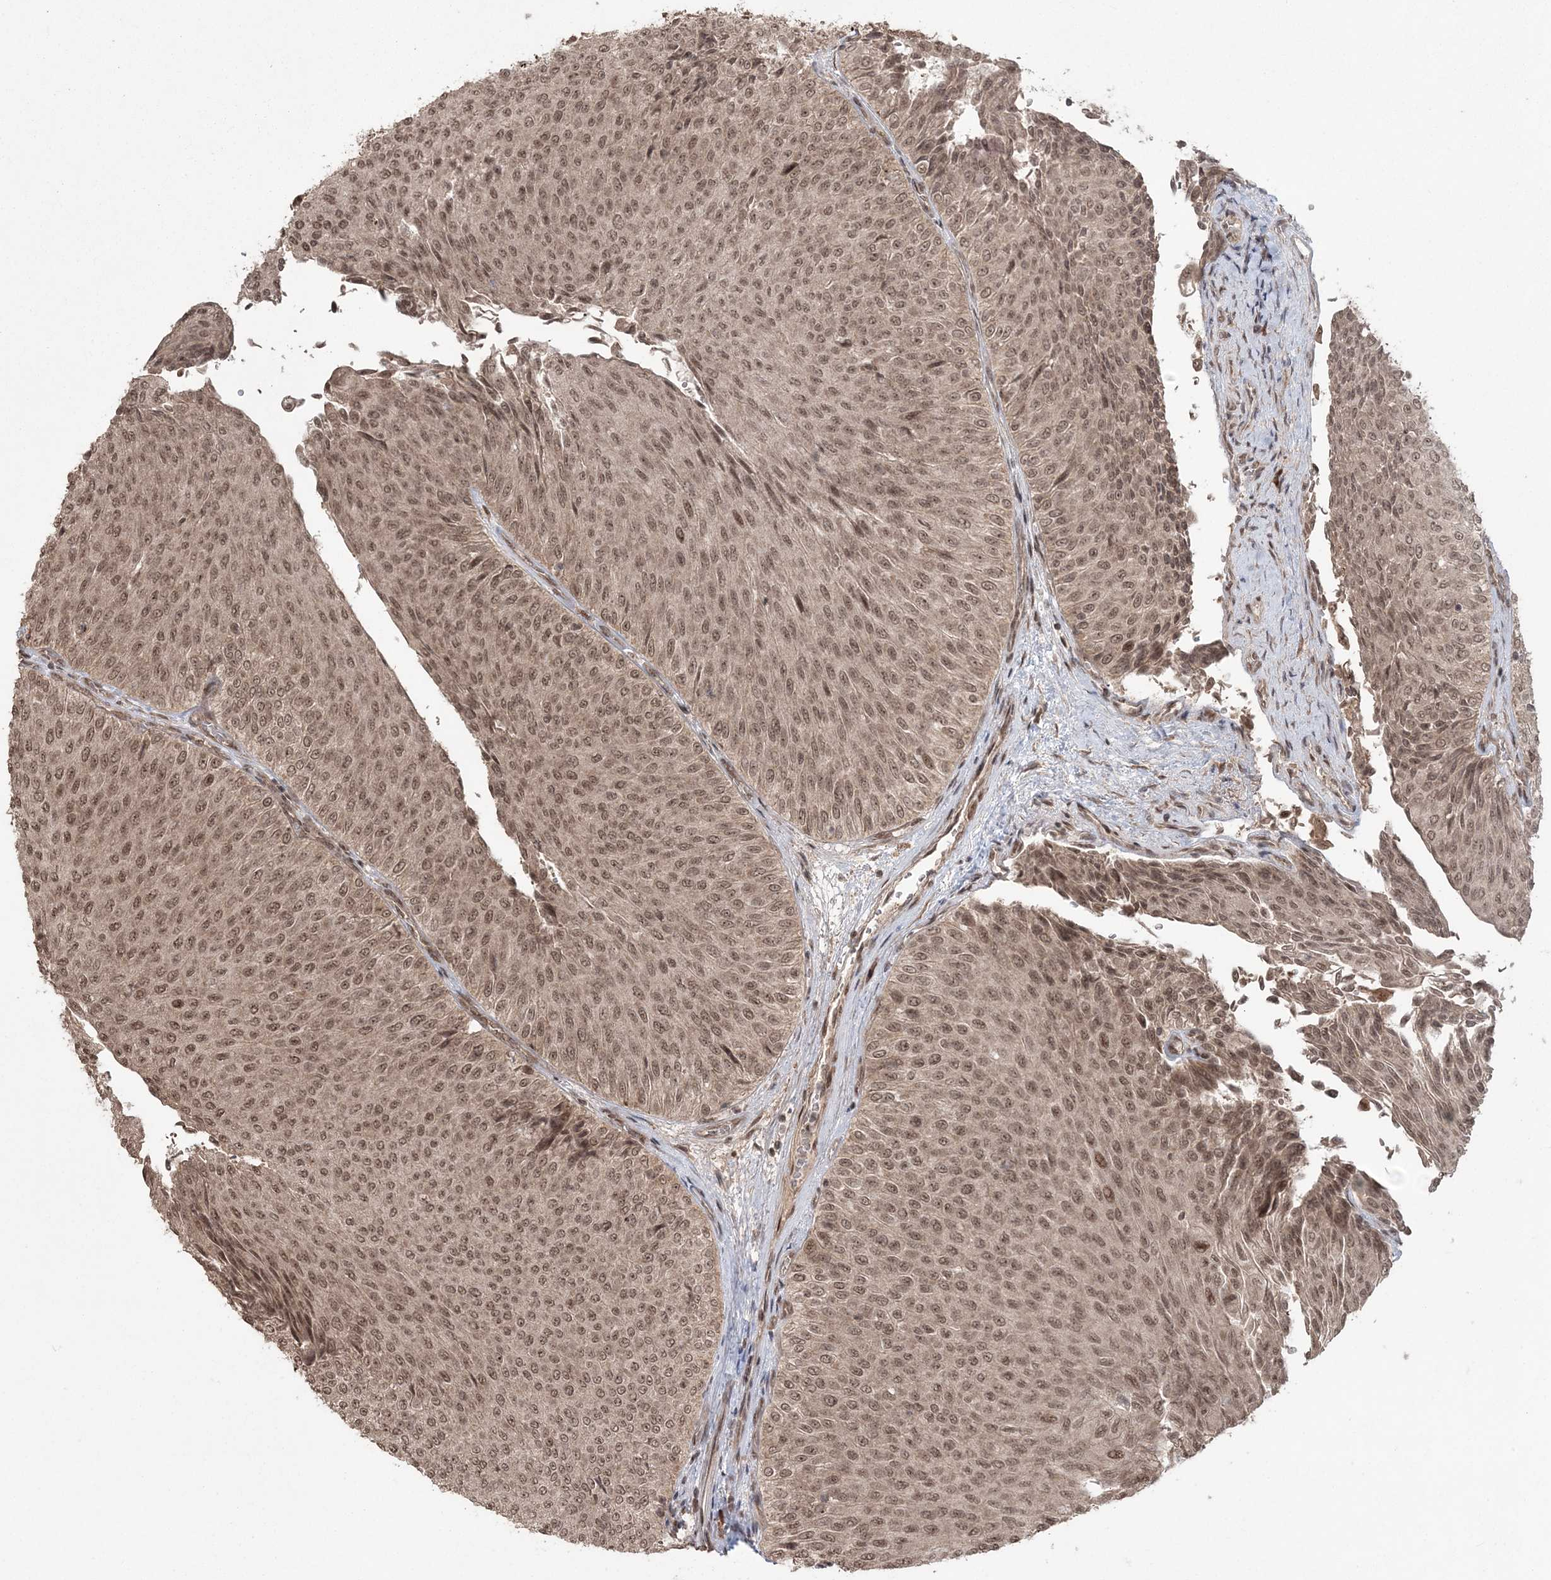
{"staining": {"intensity": "moderate", "quantity": ">75%", "location": "cytoplasmic/membranous,nuclear"}, "tissue": "urothelial cancer", "cell_type": "Tumor cells", "image_type": "cancer", "snomed": [{"axis": "morphology", "description": "Urothelial carcinoma, Low grade"}, {"axis": "topography", "description": "Urinary bladder"}], "caption": "Human low-grade urothelial carcinoma stained with a brown dye reveals moderate cytoplasmic/membranous and nuclear positive expression in approximately >75% of tumor cells.", "gene": "EPB41L4A", "patient": {"sex": "male", "age": 78}}